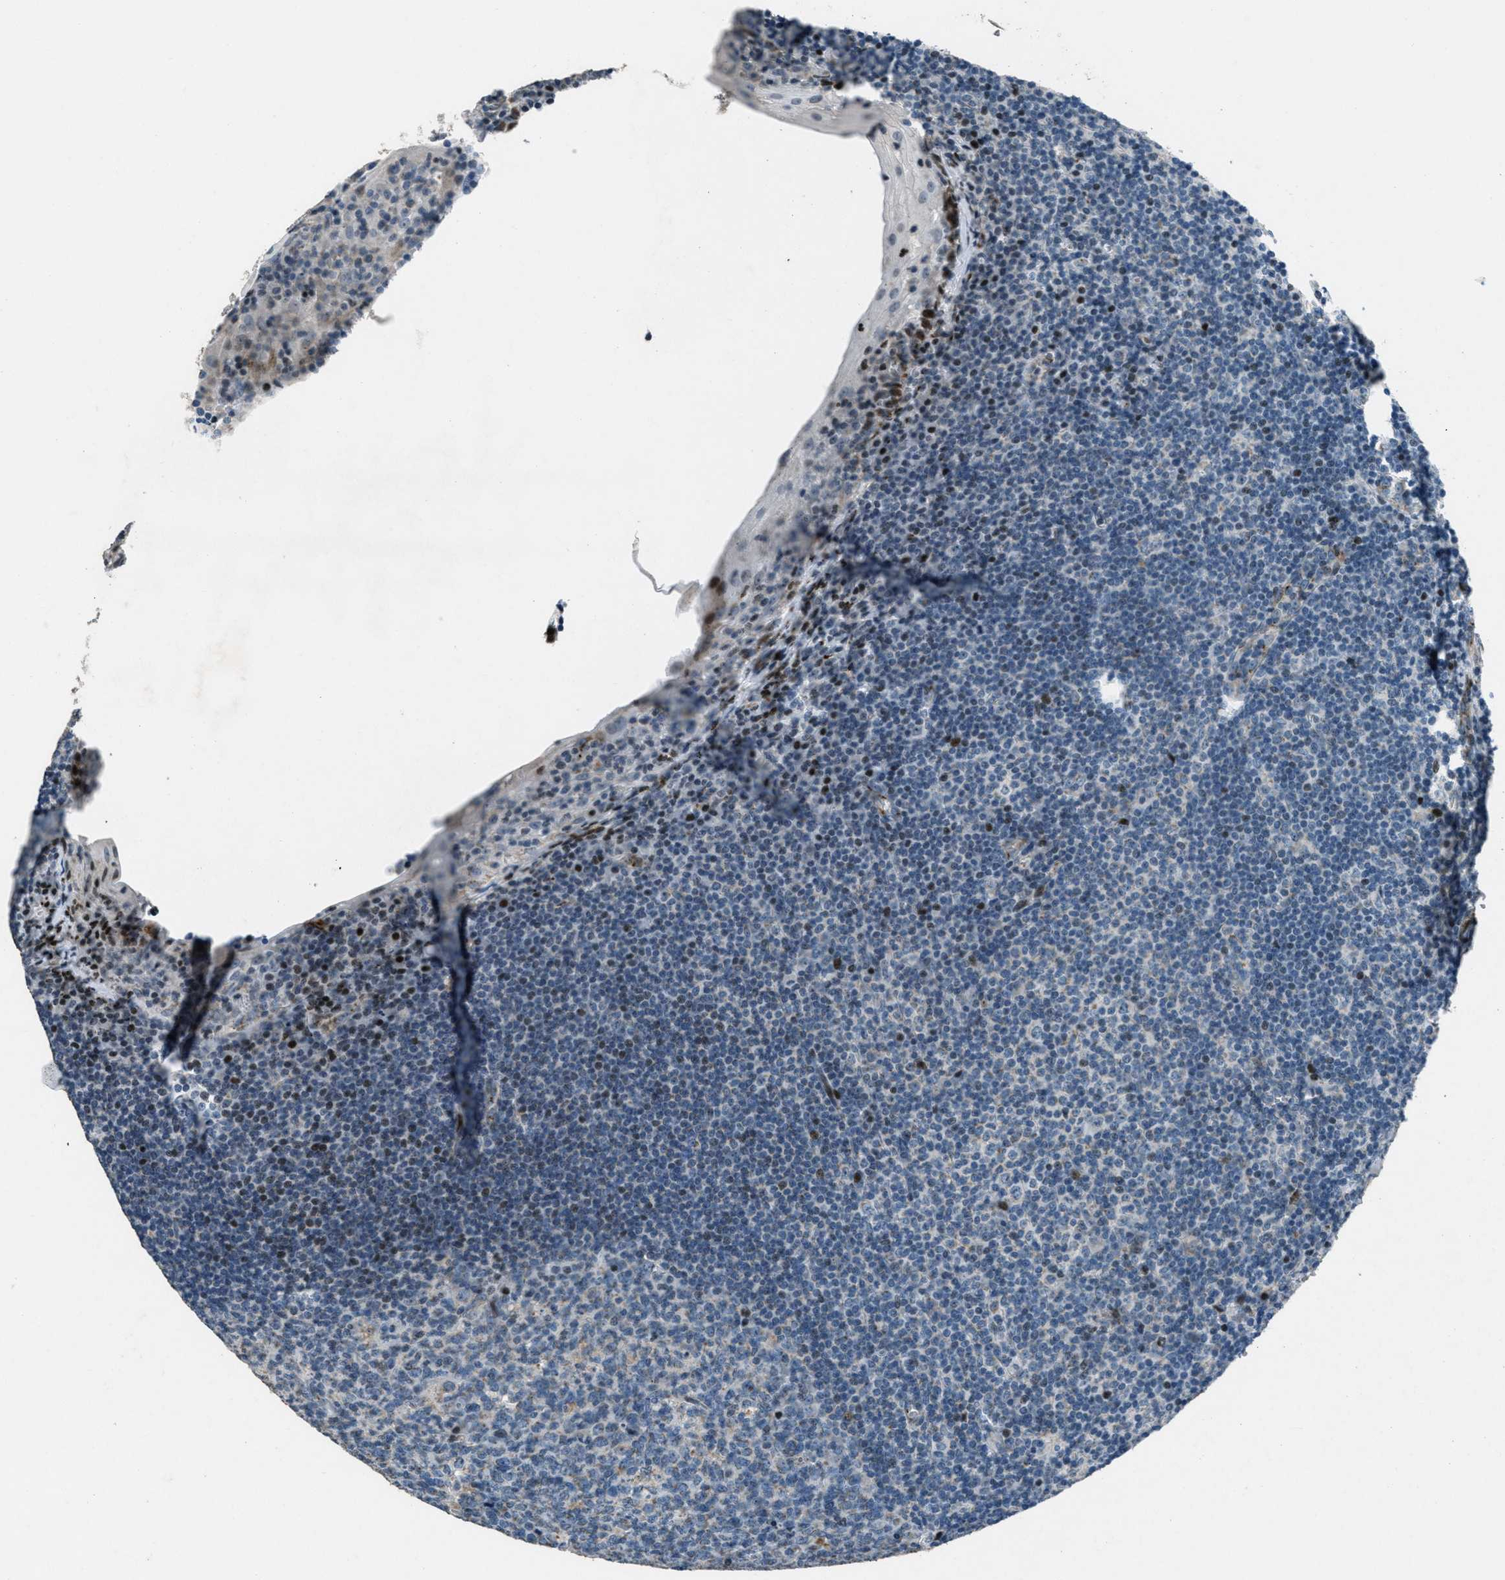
{"staining": {"intensity": "strong", "quantity": "<25%", "location": "nuclear"}, "tissue": "tonsil", "cell_type": "Germinal center cells", "image_type": "normal", "snomed": [{"axis": "morphology", "description": "Normal tissue, NOS"}, {"axis": "topography", "description": "Tonsil"}], "caption": "Protein analysis of normal tonsil demonstrates strong nuclear staining in about <25% of germinal center cells.", "gene": "GPC6", "patient": {"sex": "male", "age": 37}}